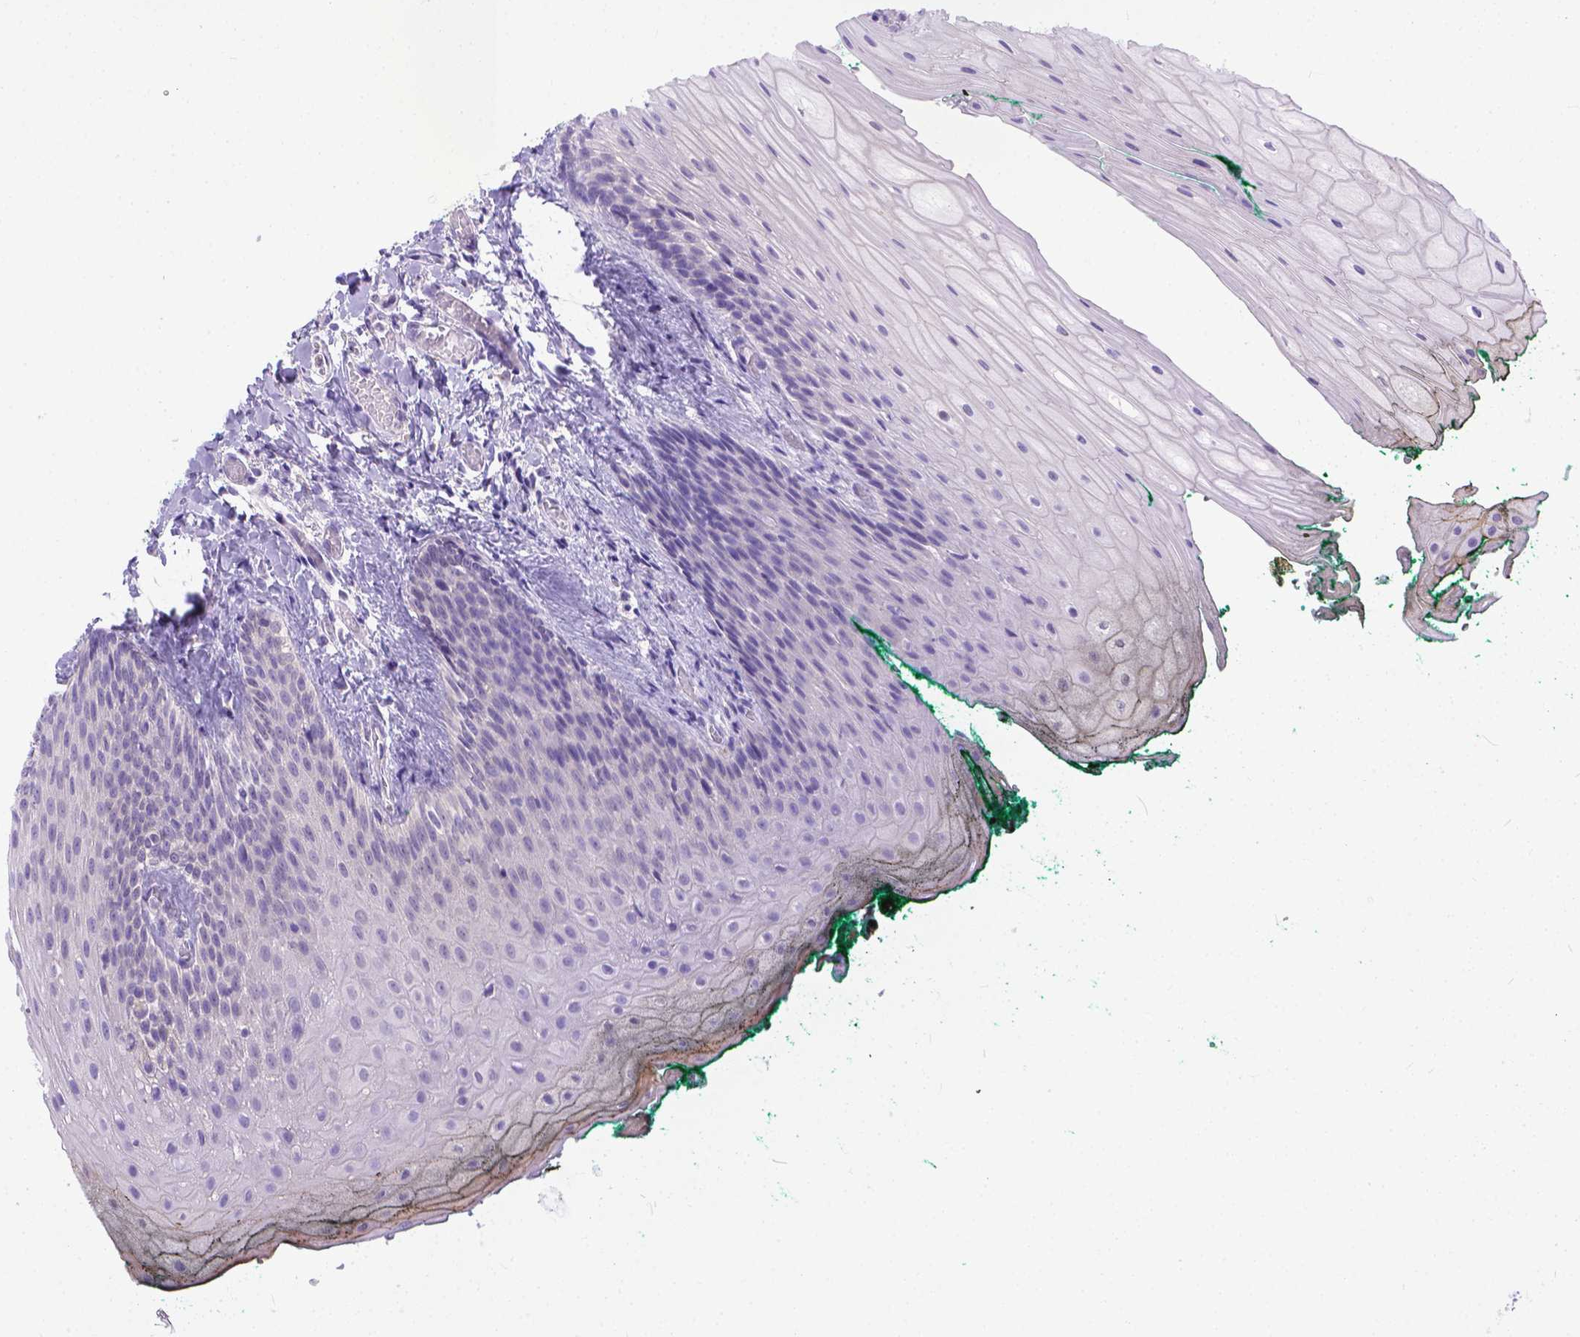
{"staining": {"intensity": "negative", "quantity": "none", "location": "none"}, "tissue": "oral mucosa", "cell_type": "Squamous epithelial cells", "image_type": "normal", "snomed": [{"axis": "morphology", "description": "Normal tissue, NOS"}, {"axis": "topography", "description": "Oral tissue"}, {"axis": "topography", "description": "Head-Neck"}], "caption": "Micrograph shows no significant protein positivity in squamous epithelial cells of unremarkable oral mucosa.", "gene": "TTLL6", "patient": {"sex": "female", "age": 68}}